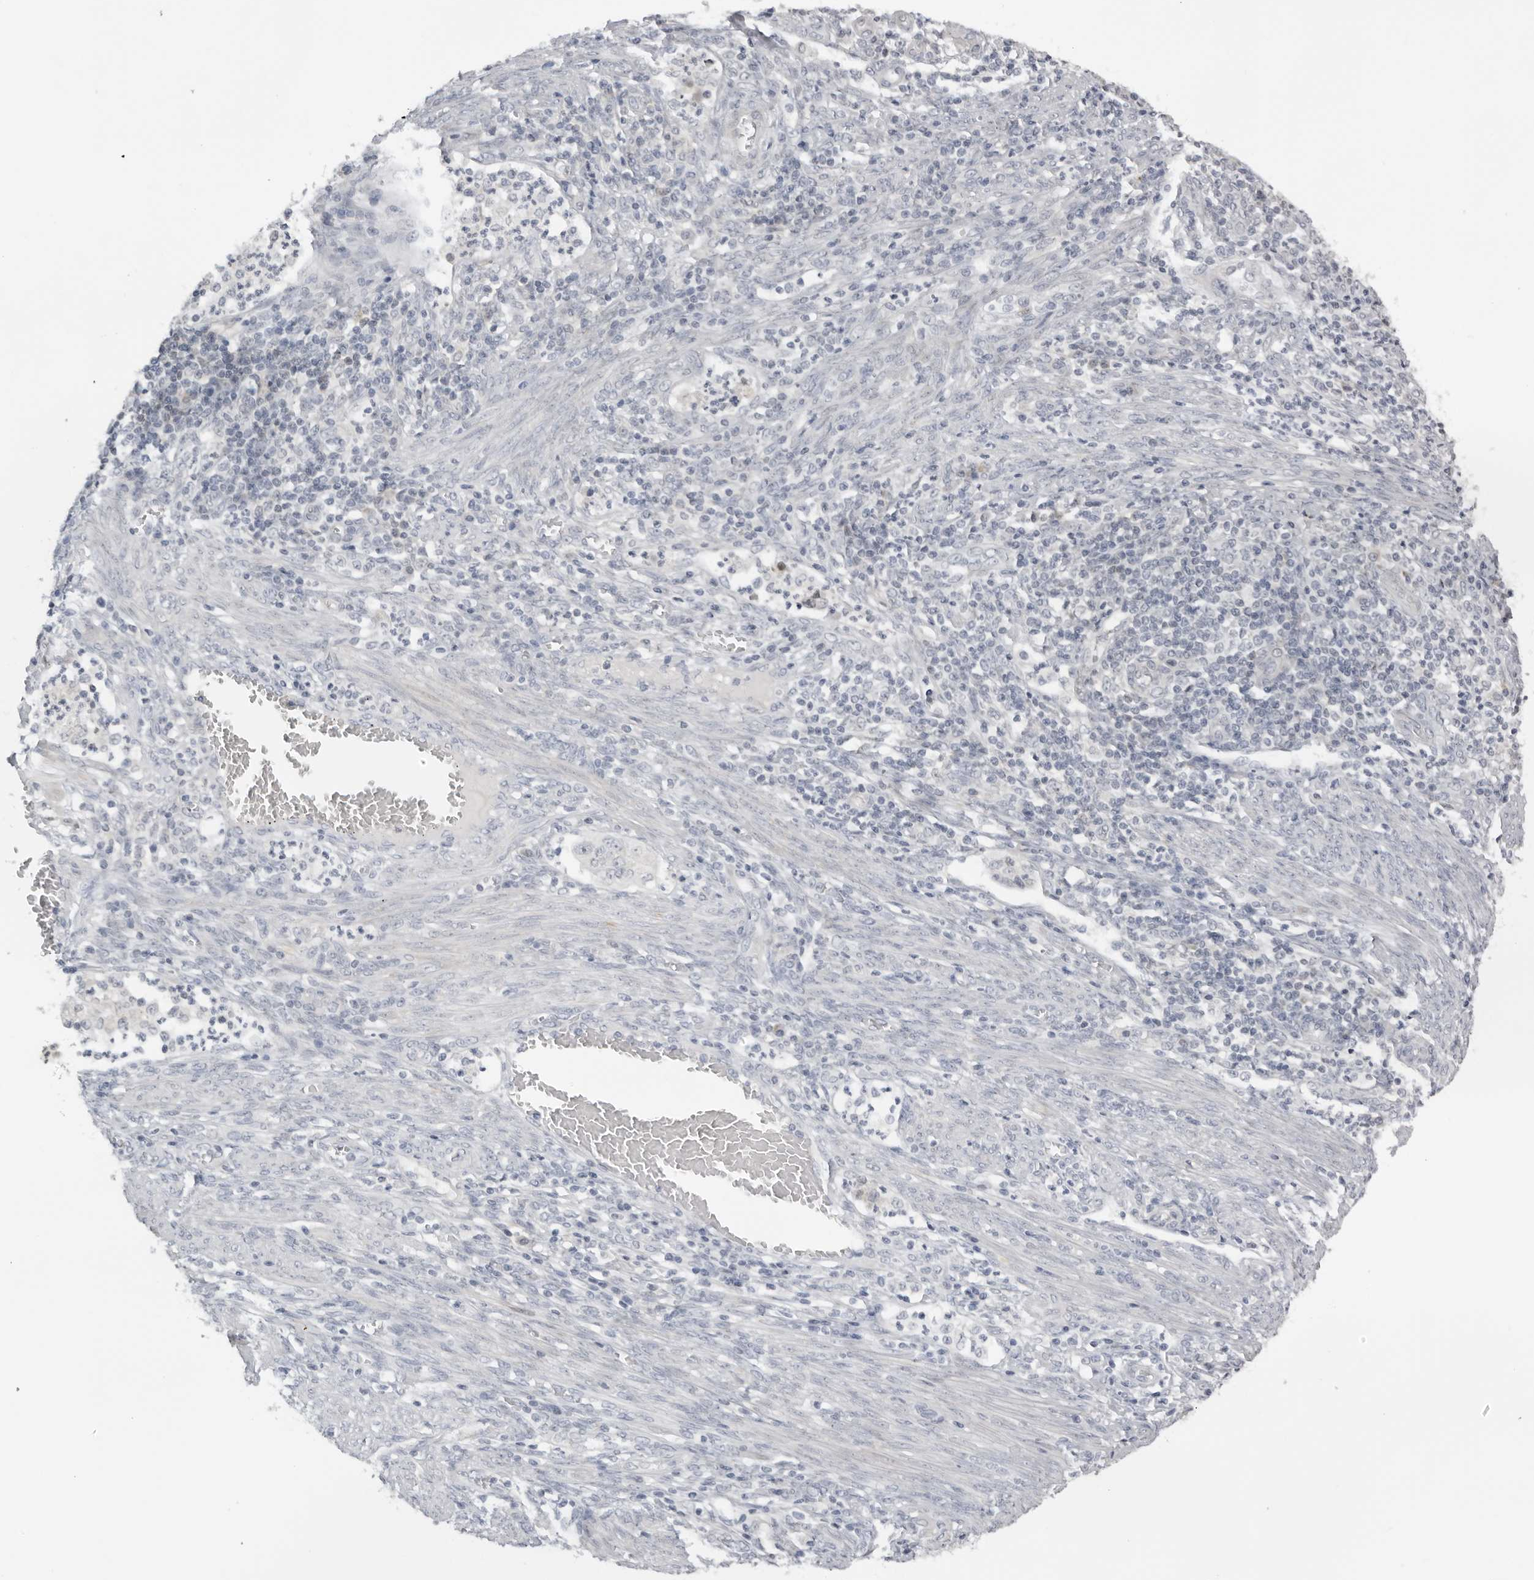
{"staining": {"intensity": "negative", "quantity": "none", "location": "none"}, "tissue": "endometrial cancer", "cell_type": "Tumor cells", "image_type": "cancer", "snomed": [{"axis": "morphology", "description": "Adenocarcinoma, NOS"}, {"axis": "topography", "description": "Endometrium"}], "caption": "Tumor cells show no significant protein expression in endometrial cancer.", "gene": "ACP6", "patient": {"sex": "female", "age": 51}}